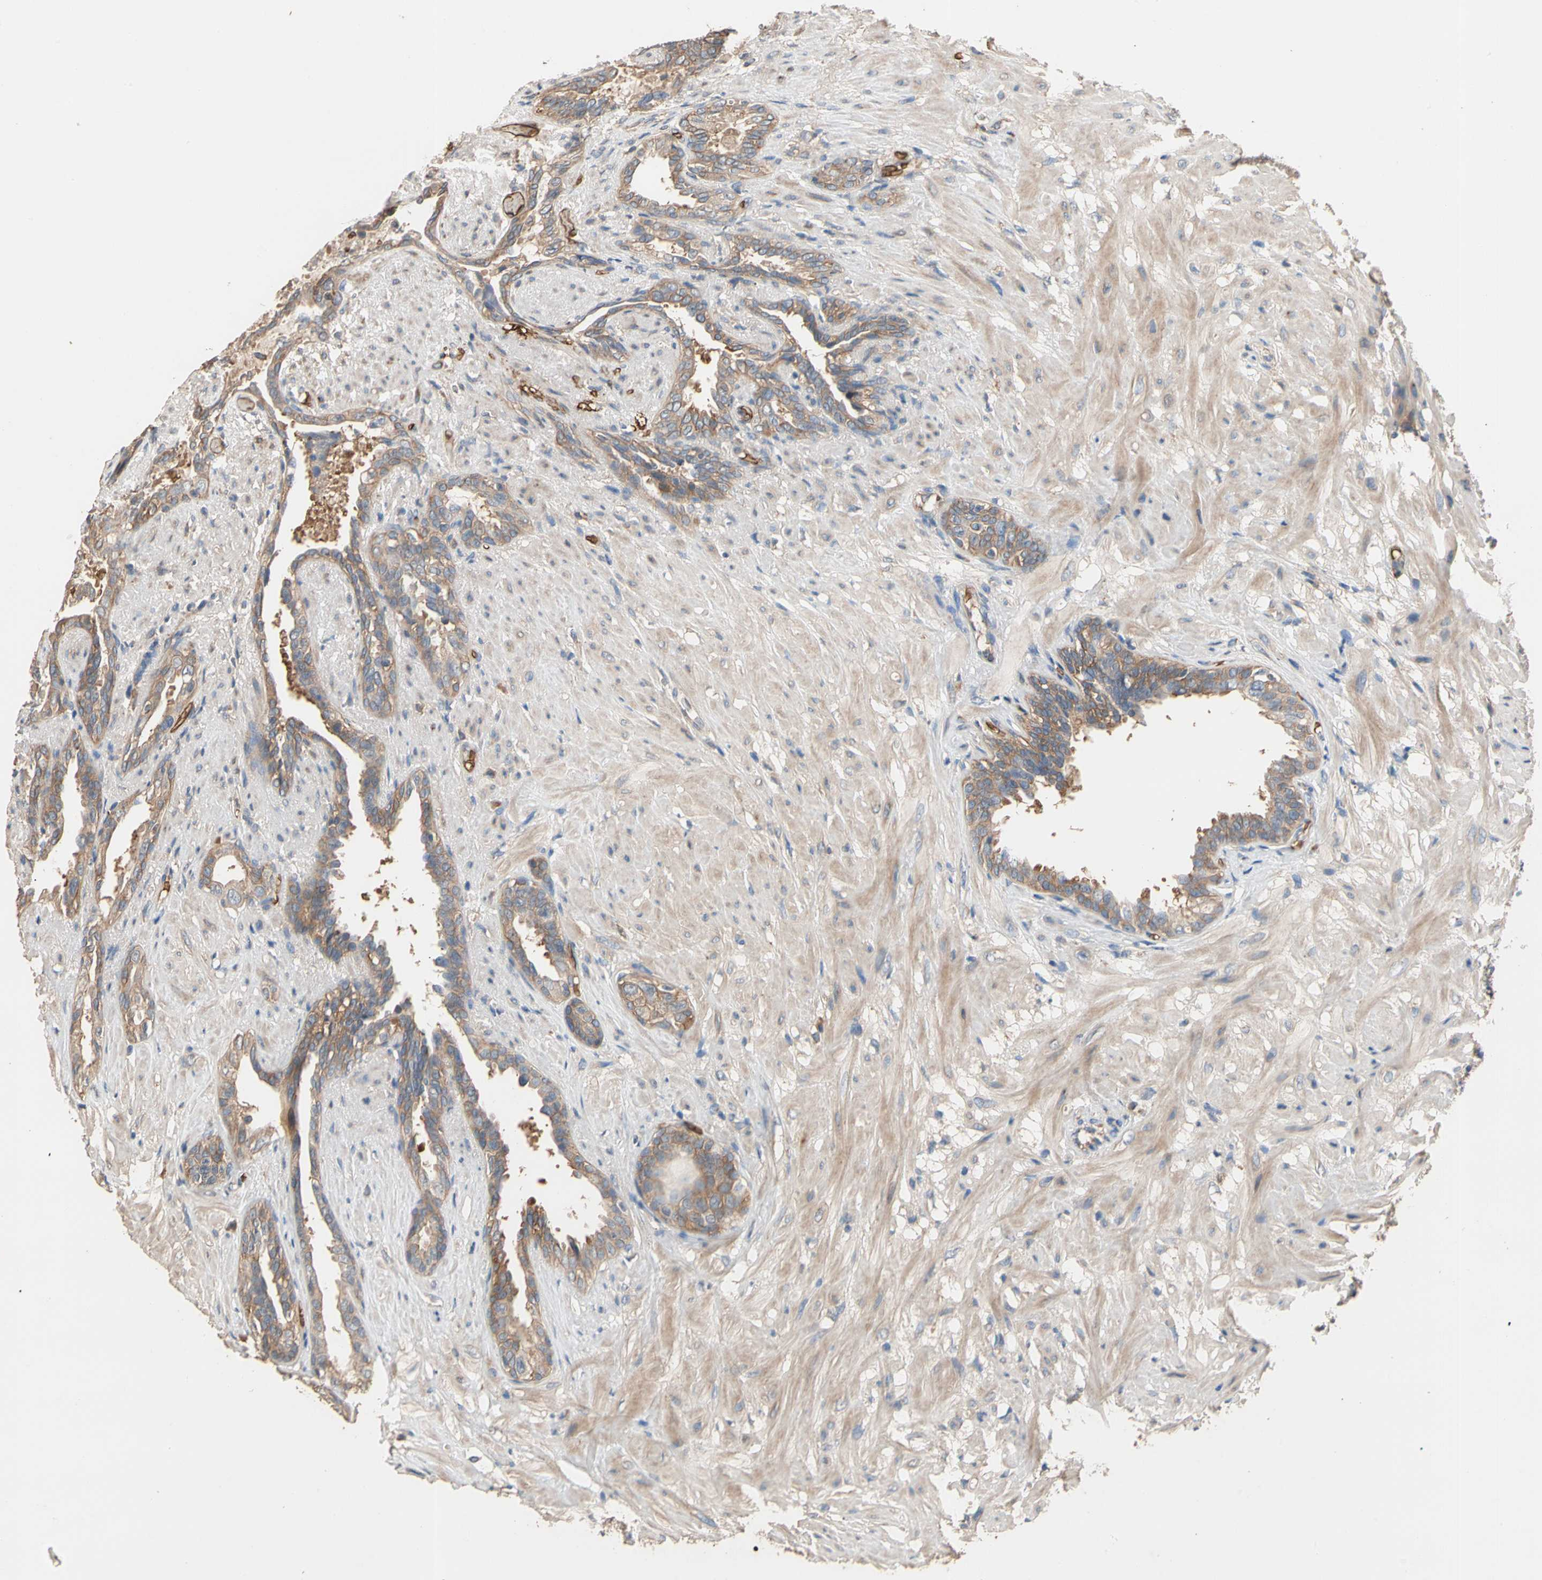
{"staining": {"intensity": "moderate", "quantity": ">75%", "location": "cytoplasmic/membranous"}, "tissue": "seminal vesicle", "cell_type": "Glandular cells", "image_type": "normal", "snomed": [{"axis": "morphology", "description": "Normal tissue, NOS"}, {"axis": "topography", "description": "Seminal veicle"}], "caption": "DAB (3,3'-diaminobenzidine) immunohistochemical staining of unremarkable human seminal vesicle exhibits moderate cytoplasmic/membranous protein positivity in approximately >75% of glandular cells.", "gene": "RIOK2", "patient": {"sex": "male", "age": 61}}